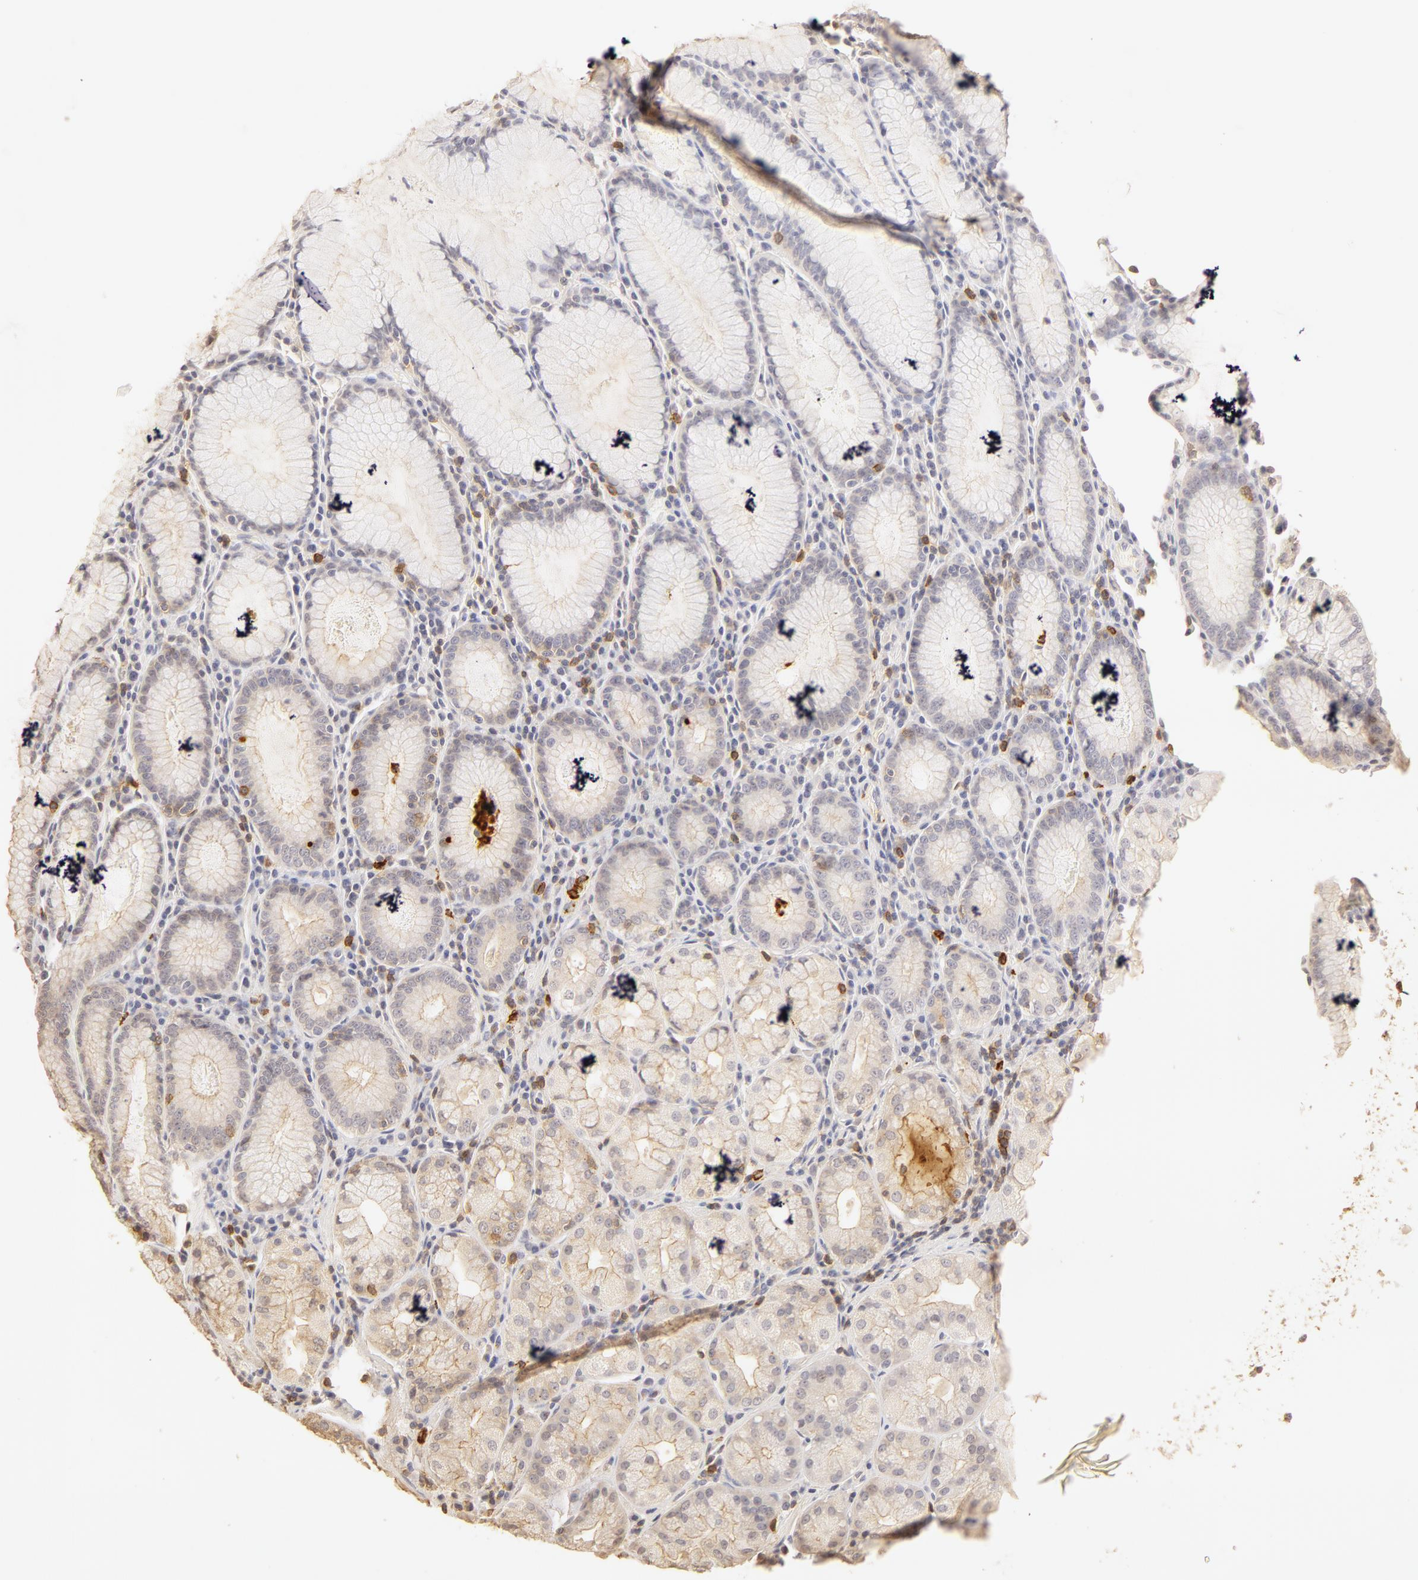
{"staining": {"intensity": "negative", "quantity": "none", "location": "none"}, "tissue": "stomach", "cell_type": "Glandular cells", "image_type": "normal", "snomed": [{"axis": "morphology", "description": "Normal tissue, NOS"}, {"axis": "topography", "description": "Stomach, lower"}], "caption": "IHC of benign human stomach shows no expression in glandular cells. Brightfield microscopy of IHC stained with DAB (brown) and hematoxylin (blue), captured at high magnification.", "gene": "C1R", "patient": {"sex": "female", "age": 43}}